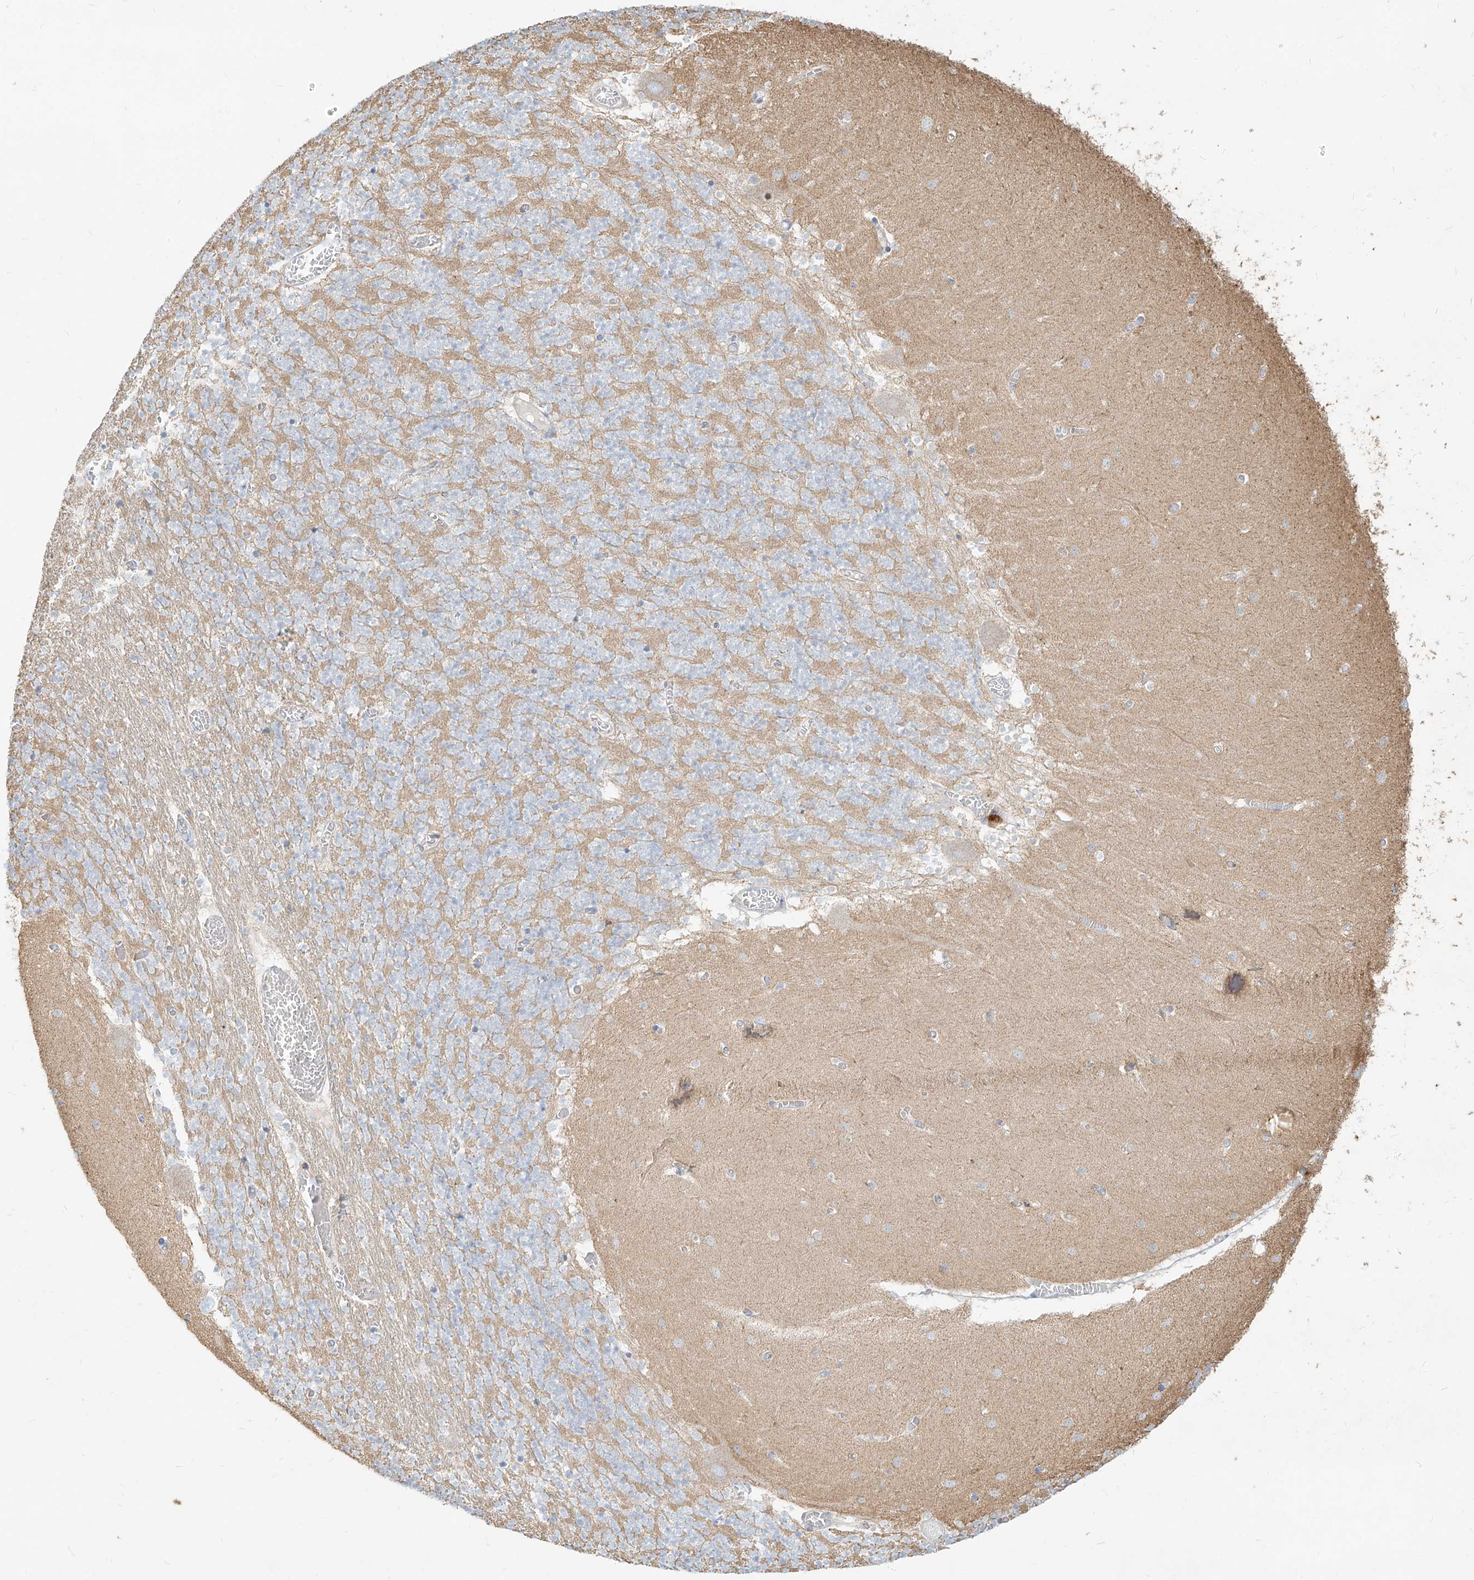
{"staining": {"intensity": "weak", "quantity": ">75%", "location": "cytoplasmic/membranous"}, "tissue": "cerebellum", "cell_type": "Cells in granular layer", "image_type": "normal", "snomed": [{"axis": "morphology", "description": "Normal tissue, NOS"}, {"axis": "topography", "description": "Cerebellum"}], "caption": "Immunohistochemistry (IHC) staining of unremarkable cerebellum, which demonstrates low levels of weak cytoplasmic/membranous expression in approximately >75% of cells in granular layer indicating weak cytoplasmic/membranous protein expression. The staining was performed using DAB (brown) for protein detection and nuclei were counterstained in hematoxylin (blue).", "gene": "MTX2", "patient": {"sex": "female", "age": 28}}